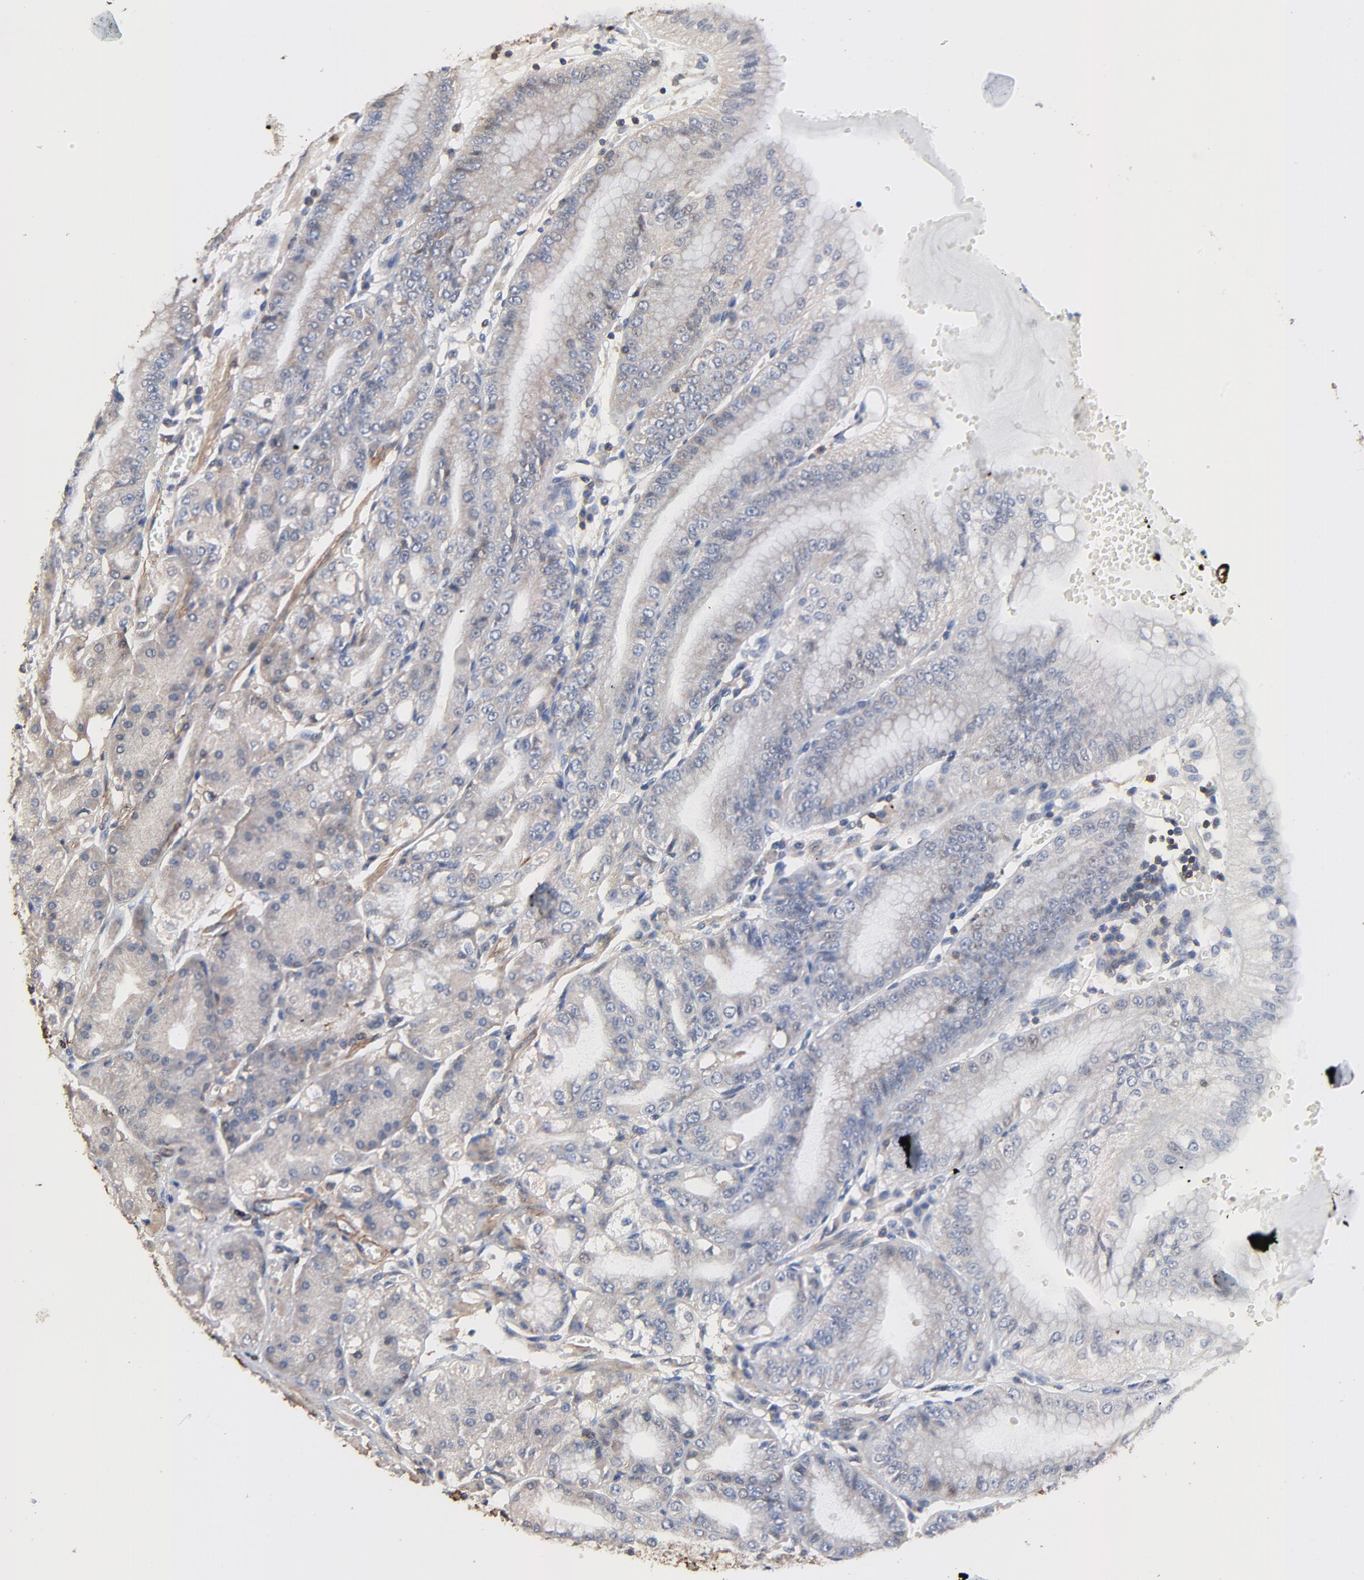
{"staining": {"intensity": "weak", "quantity": "25%-75%", "location": "cytoplasmic/membranous"}, "tissue": "stomach", "cell_type": "Glandular cells", "image_type": "normal", "snomed": [{"axis": "morphology", "description": "Normal tissue, NOS"}, {"axis": "topography", "description": "Stomach, lower"}], "caption": "Immunohistochemistry (IHC) photomicrograph of normal human stomach stained for a protein (brown), which demonstrates low levels of weak cytoplasmic/membranous positivity in about 25%-75% of glandular cells.", "gene": "SKAP1", "patient": {"sex": "male", "age": 71}}